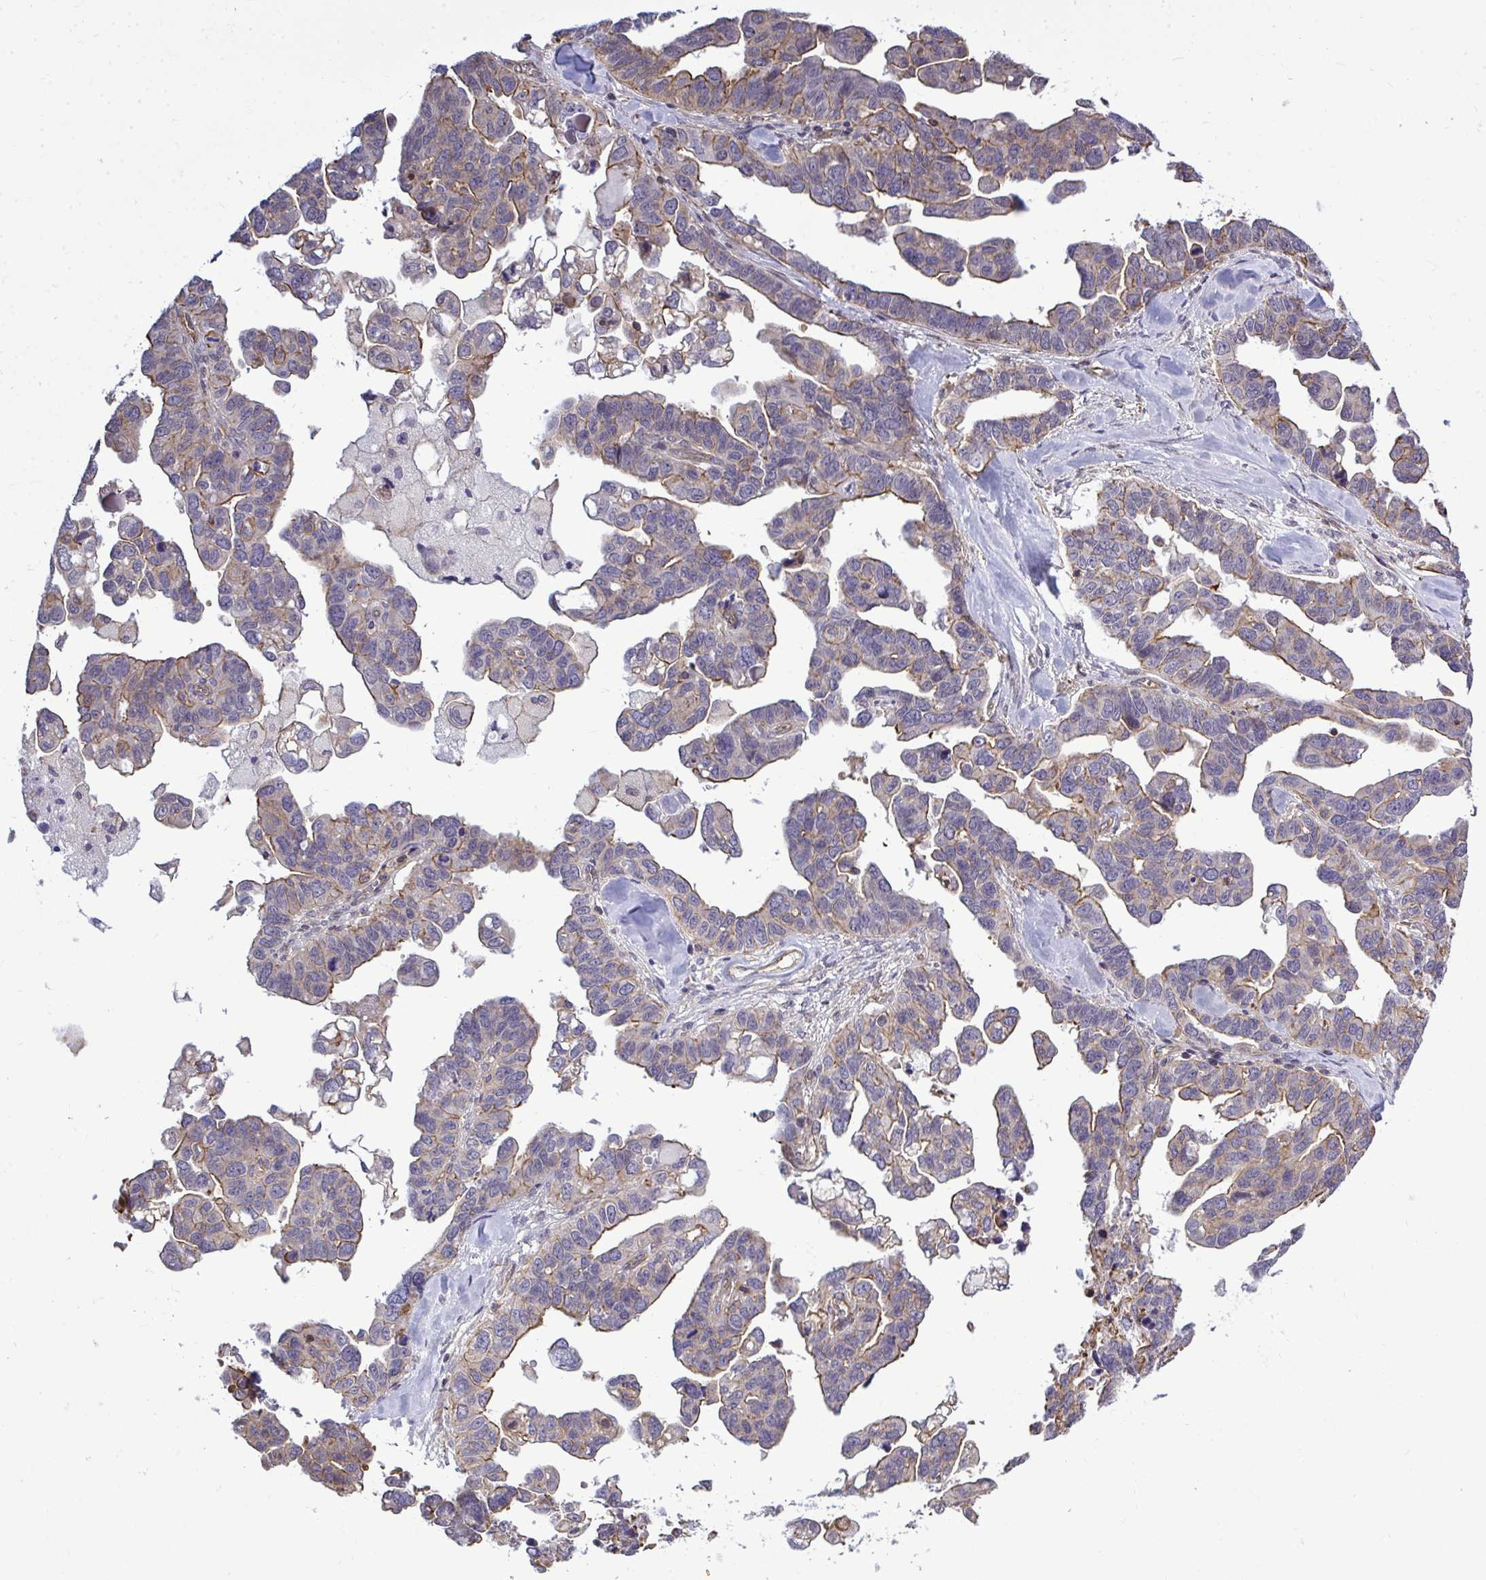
{"staining": {"intensity": "weak", "quantity": ">75%", "location": "cytoplasmic/membranous"}, "tissue": "ovarian cancer", "cell_type": "Tumor cells", "image_type": "cancer", "snomed": [{"axis": "morphology", "description": "Cystadenocarcinoma, serous, NOS"}, {"axis": "topography", "description": "Ovary"}], "caption": "Immunohistochemical staining of serous cystadenocarcinoma (ovarian) reveals low levels of weak cytoplasmic/membranous staining in approximately >75% of tumor cells. (Stains: DAB in brown, nuclei in blue, Microscopy: brightfield microscopy at high magnification).", "gene": "FUT10", "patient": {"sex": "female", "age": 69}}